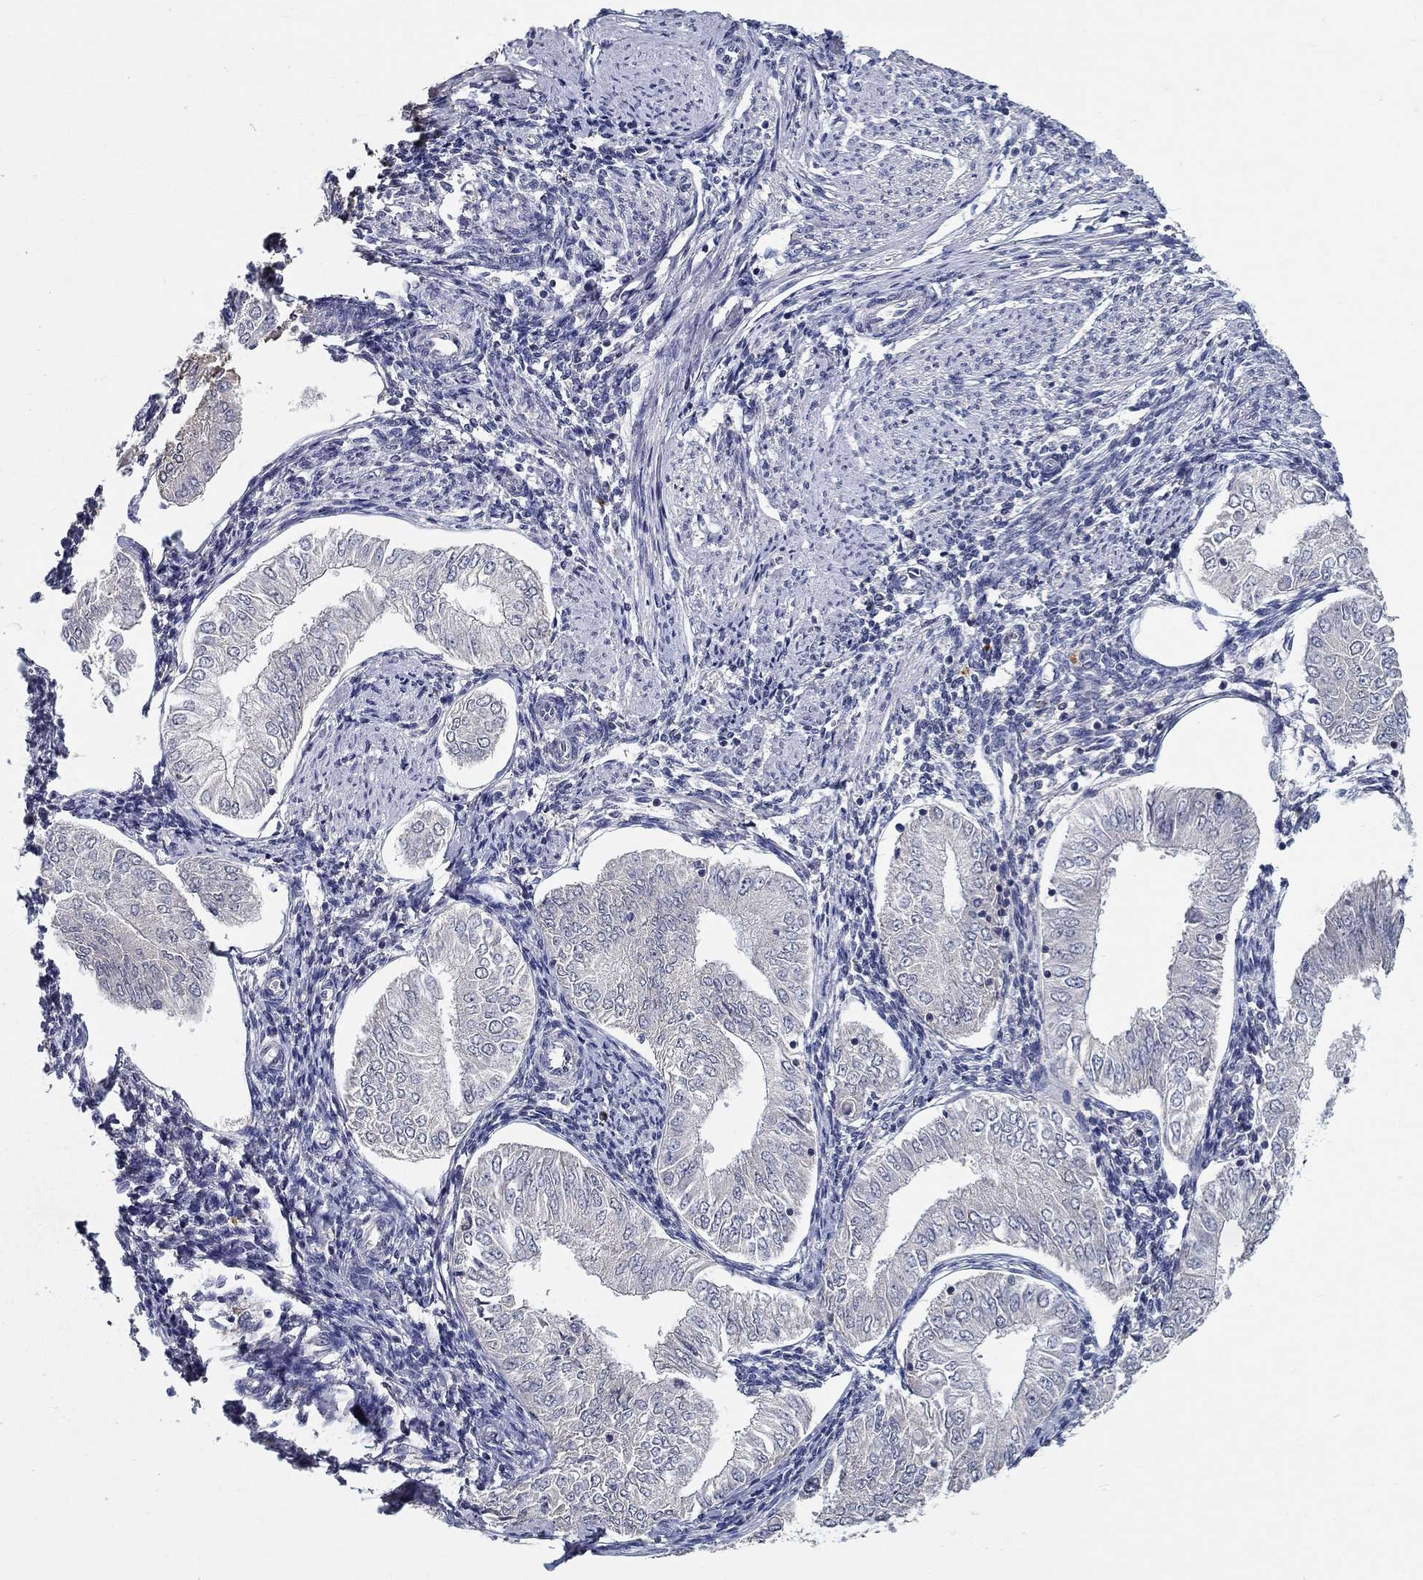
{"staining": {"intensity": "negative", "quantity": "none", "location": "none"}, "tissue": "endometrial cancer", "cell_type": "Tumor cells", "image_type": "cancer", "snomed": [{"axis": "morphology", "description": "Adenocarcinoma, NOS"}, {"axis": "topography", "description": "Endometrium"}], "caption": "Endometrial cancer was stained to show a protein in brown. There is no significant staining in tumor cells.", "gene": "PROZ", "patient": {"sex": "female", "age": 53}}